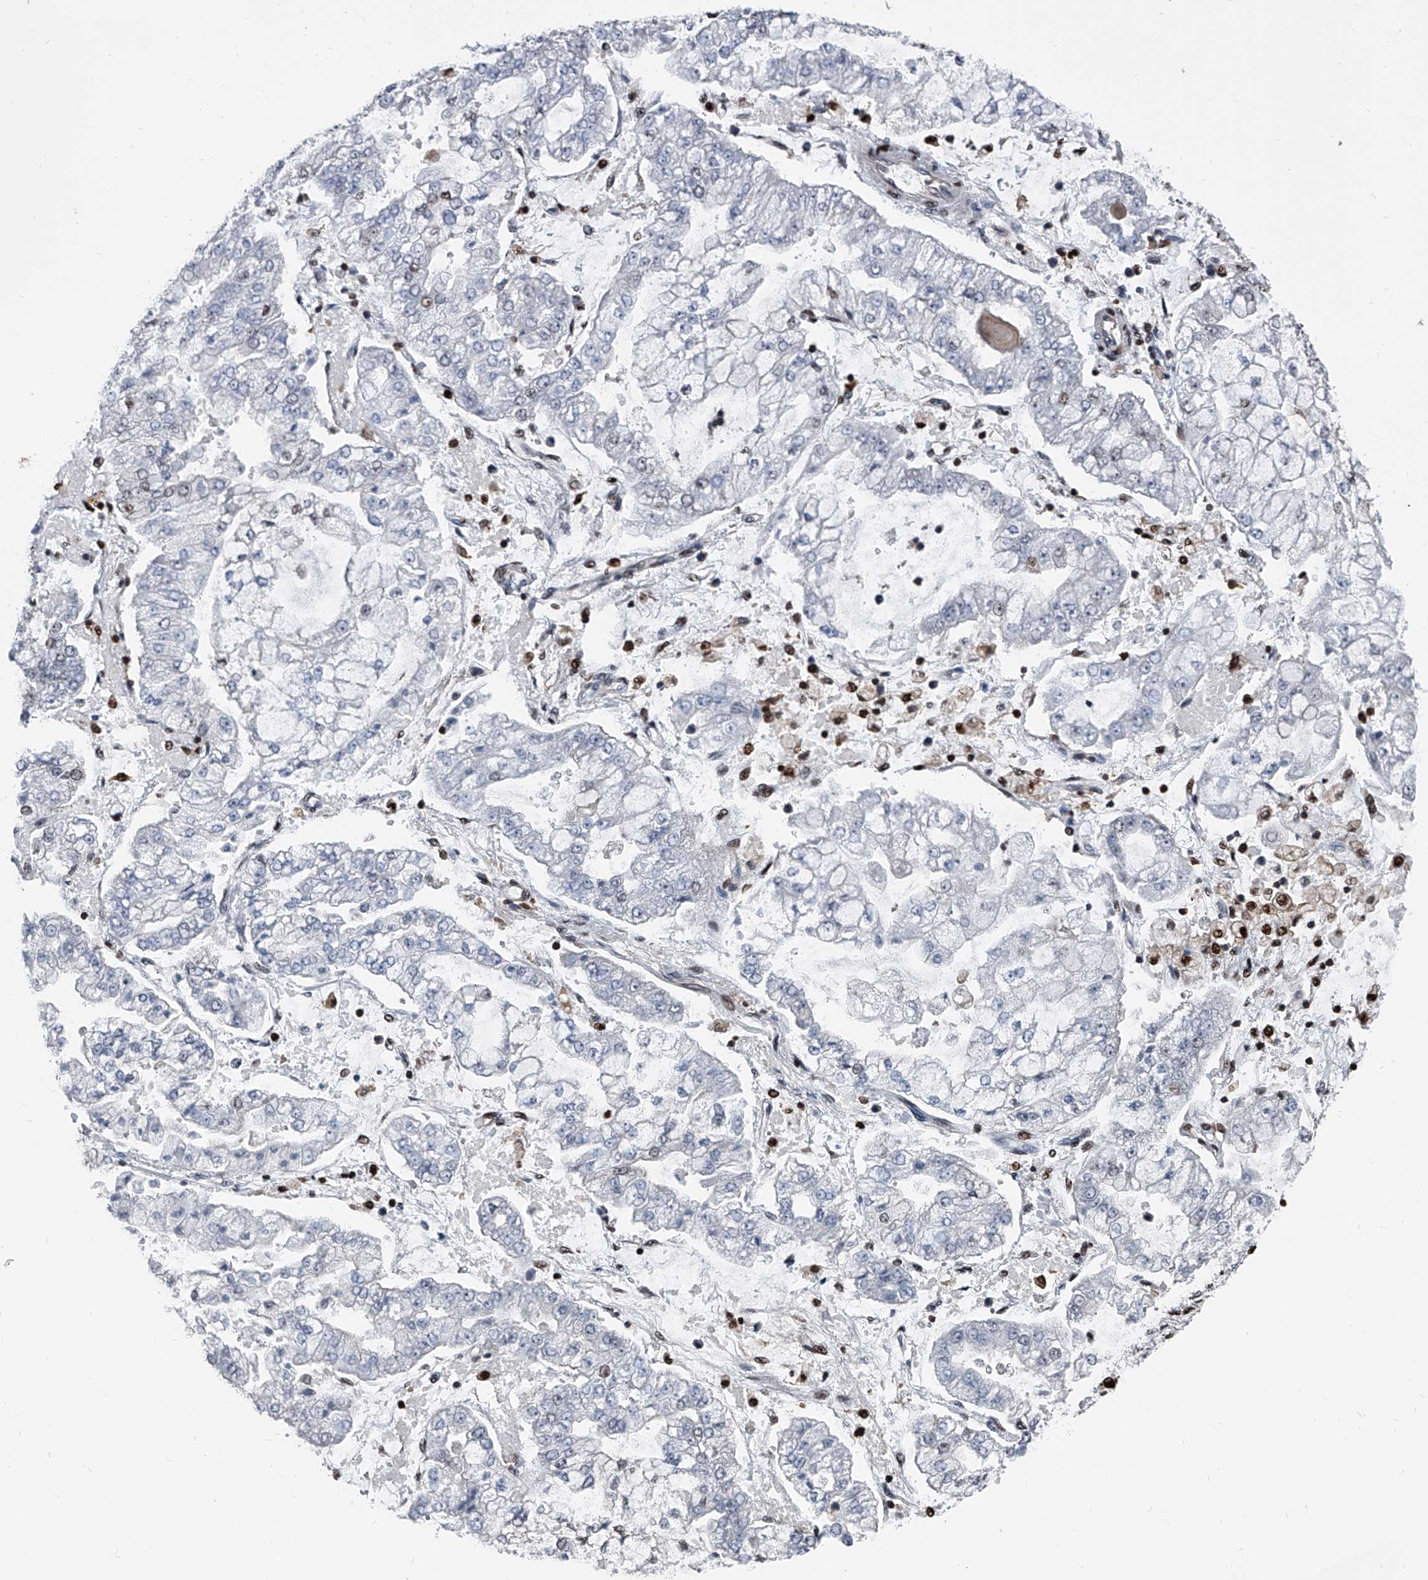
{"staining": {"intensity": "negative", "quantity": "none", "location": "none"}, "tissue": "stomach cancer", "cell_type": "Tumor cells", "image_type": "cancer", "snomed": [{"axis": "morphology", "description": "Adenocarcinoma, NOS"}, {"axis": "topography", "description": "Stomach"}], "caption": "Micrograph shows no significant protein staining in tumor cells of stomach adenocarcinoma.", "gene": "FKBP5", "patient": {"sex": "male", "age": 76}}